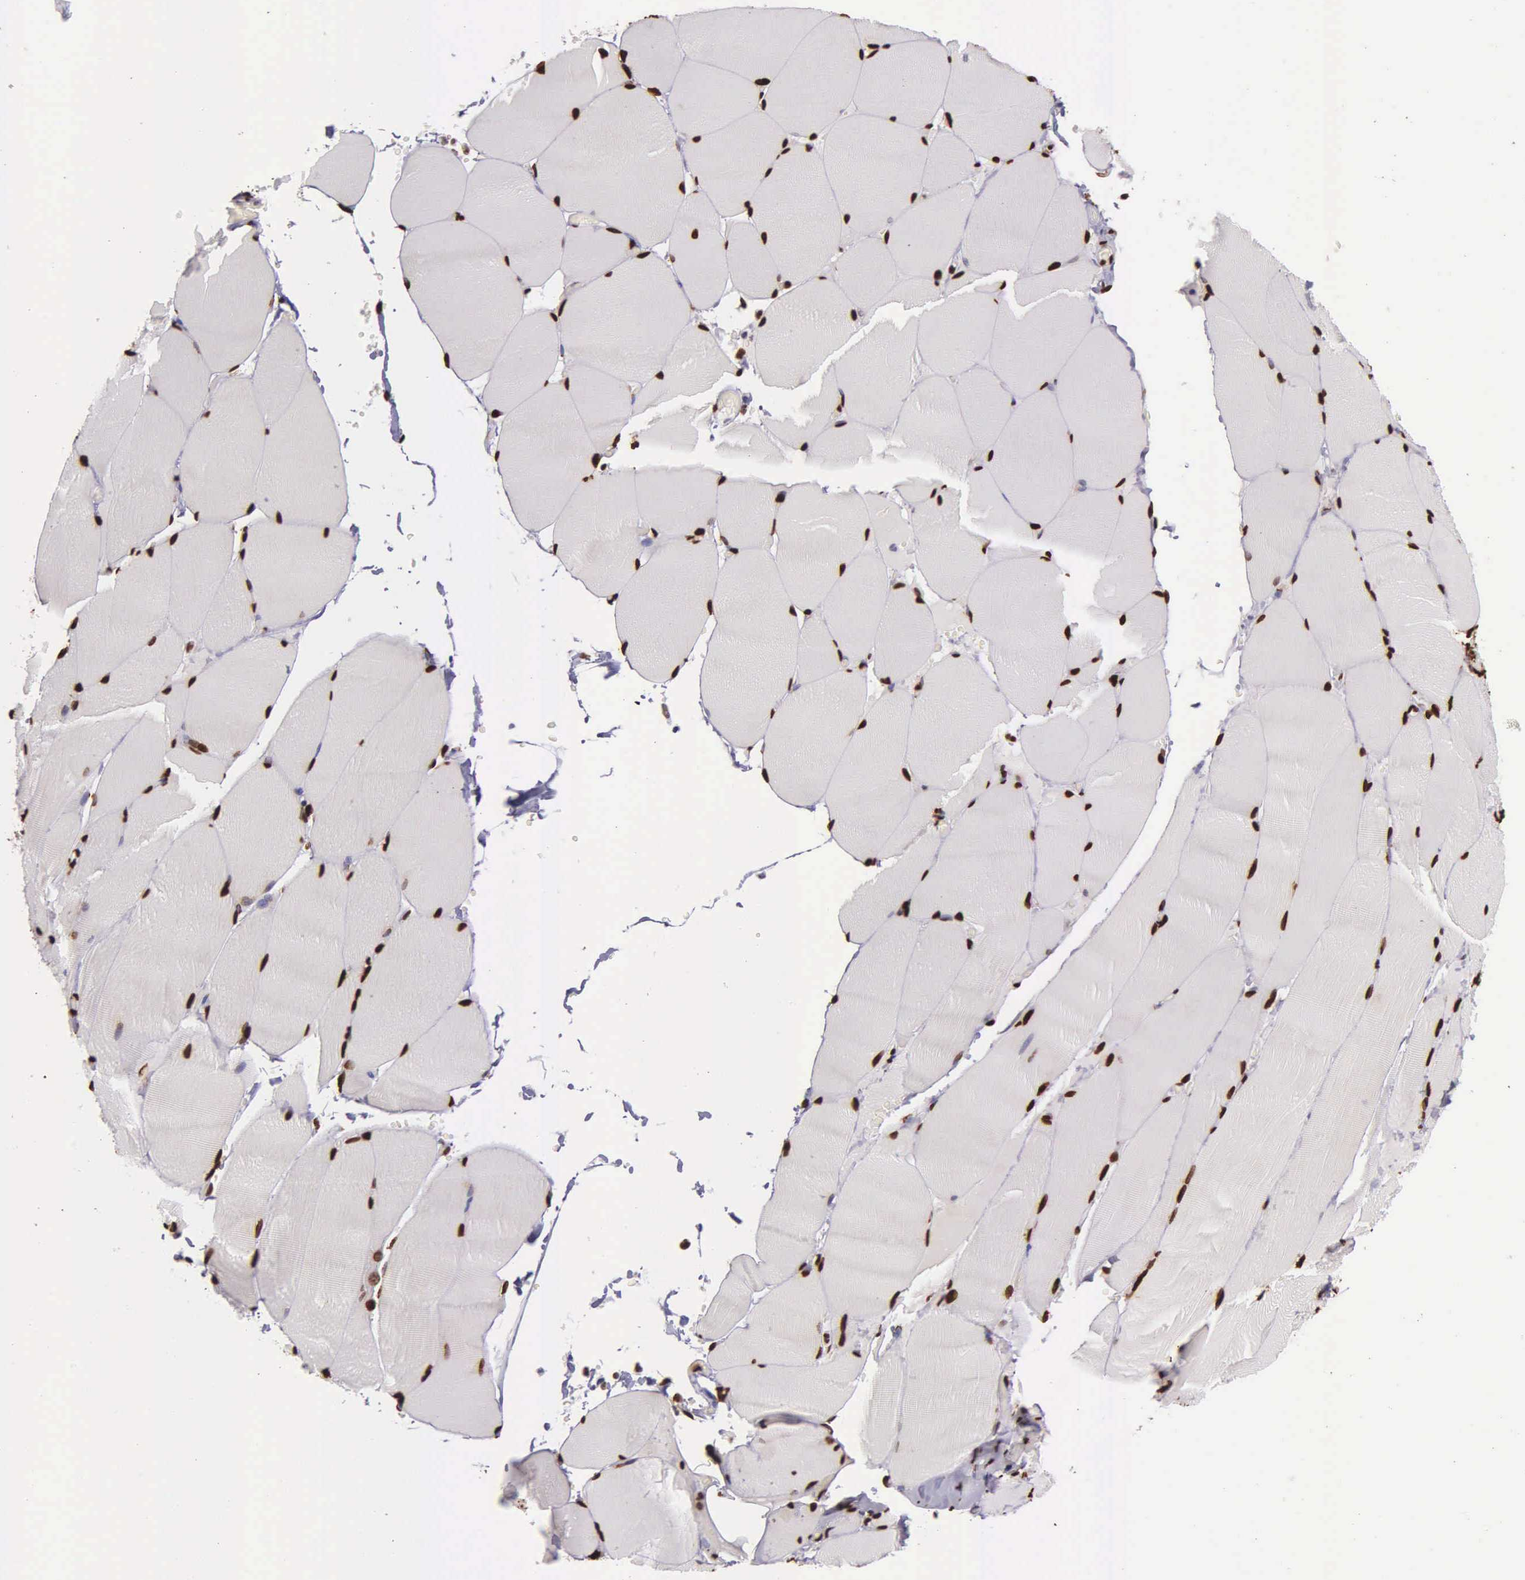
{"staining": {"intensity": "strong", "quantity": ">75%", "location": "nuclear"}, "tissue": "skeletal muscle", "cell_type": "Myocytes", "image_type": "normal", "snomed": [{"axis": "morphology", "description": "Normal tissue, NOS"}, {"axis": "topography", "description": "Skeletal muscle"}], "caption": "Brown immunohistochemical staining in unremarkable skeletal muscle shows strong nuclear staining in about >75% of myocytes. (Brightfield microscopy of DAB IHC at high magnification).", "gene": "H1", "patient": {"sex": "male", "age": 71}}